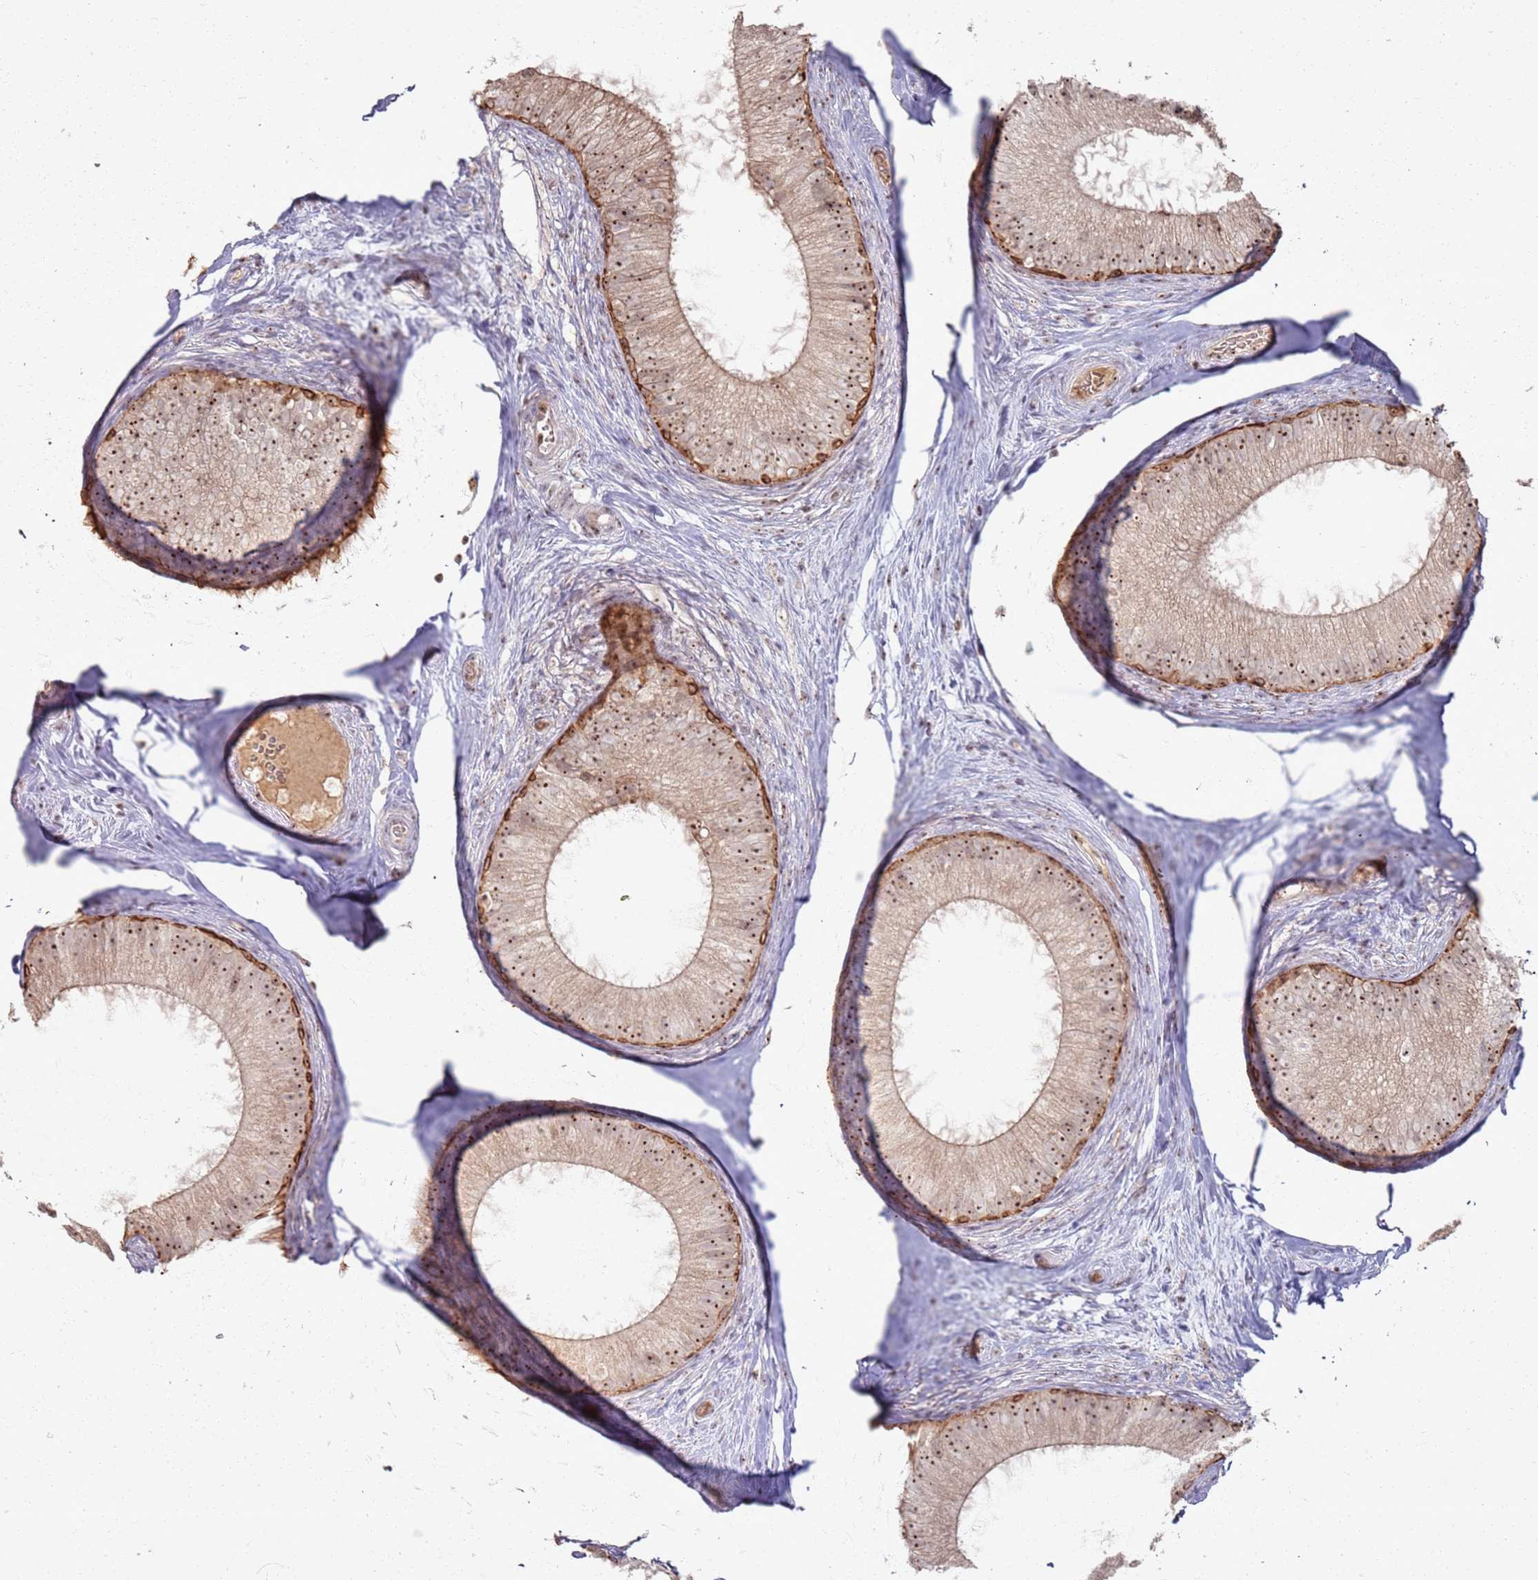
{"staining": {"intensity": "strong", "quantity": "25%-75%", "location": "nuclear"}, "tissue": "epididymis", "cell_type": "Glandular cells", "image_type": "normal", "snomed": [{"axis": "morphology", "description": "Normal tissue, NOS"}, {"axis": "topography", "description": "Epididymis"}], "caption": "Immunohistochemical staining of unremarkable epididymis demonstrates 25%-75% levels of strong nuclear protein staining in about 25%-75% of glandular cells.", "gene": "UTP11", "patient": {"sex": "male", "age": 34}}